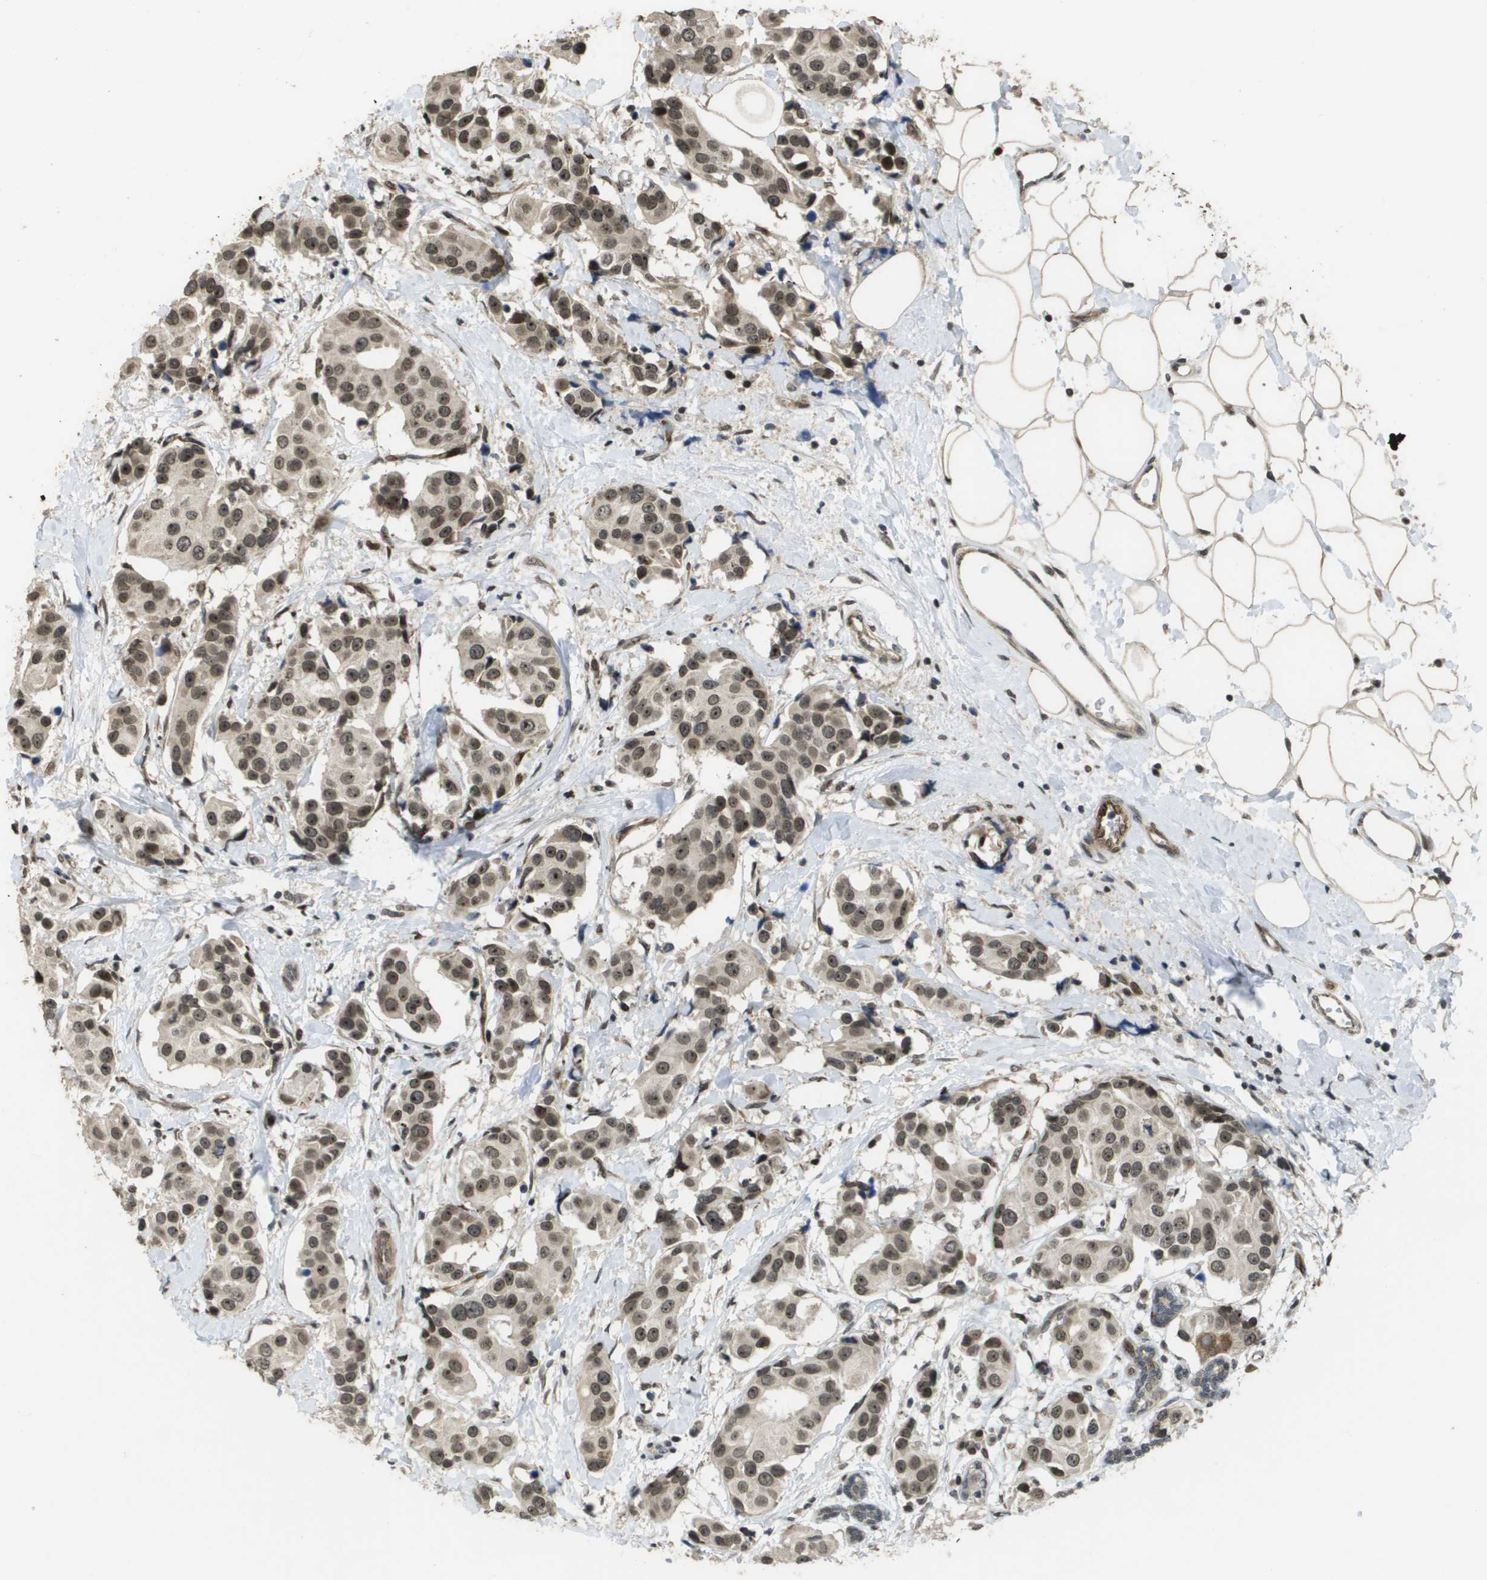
{"staining": {"intensity": "moderate", "quantity": ">75%", "location": "nuclear"}, "tissue": "breast cancer", "cell_type": "Tumor cells", "image_type": "cancer", "snomed": [{"axis": "morphology", "description": "Normal tissue, NOS"}, {"axis": "morphology", "description": "Duct carcinoma"}, {"axis": "topography", "description": "Breast"}], "caption": "The image displays immunohistochemical staining of breast cancer (intraductal carcinoma). There is moderate nuclear staining is identified in approximately >75% of tumor cells. The protein is stained brown, and the nuclei are stained in blue (DAB IHC with brightfield microscopy, high magnification).", "gene": "KAT5", "patient": {"sex": "female", "age": 39}}